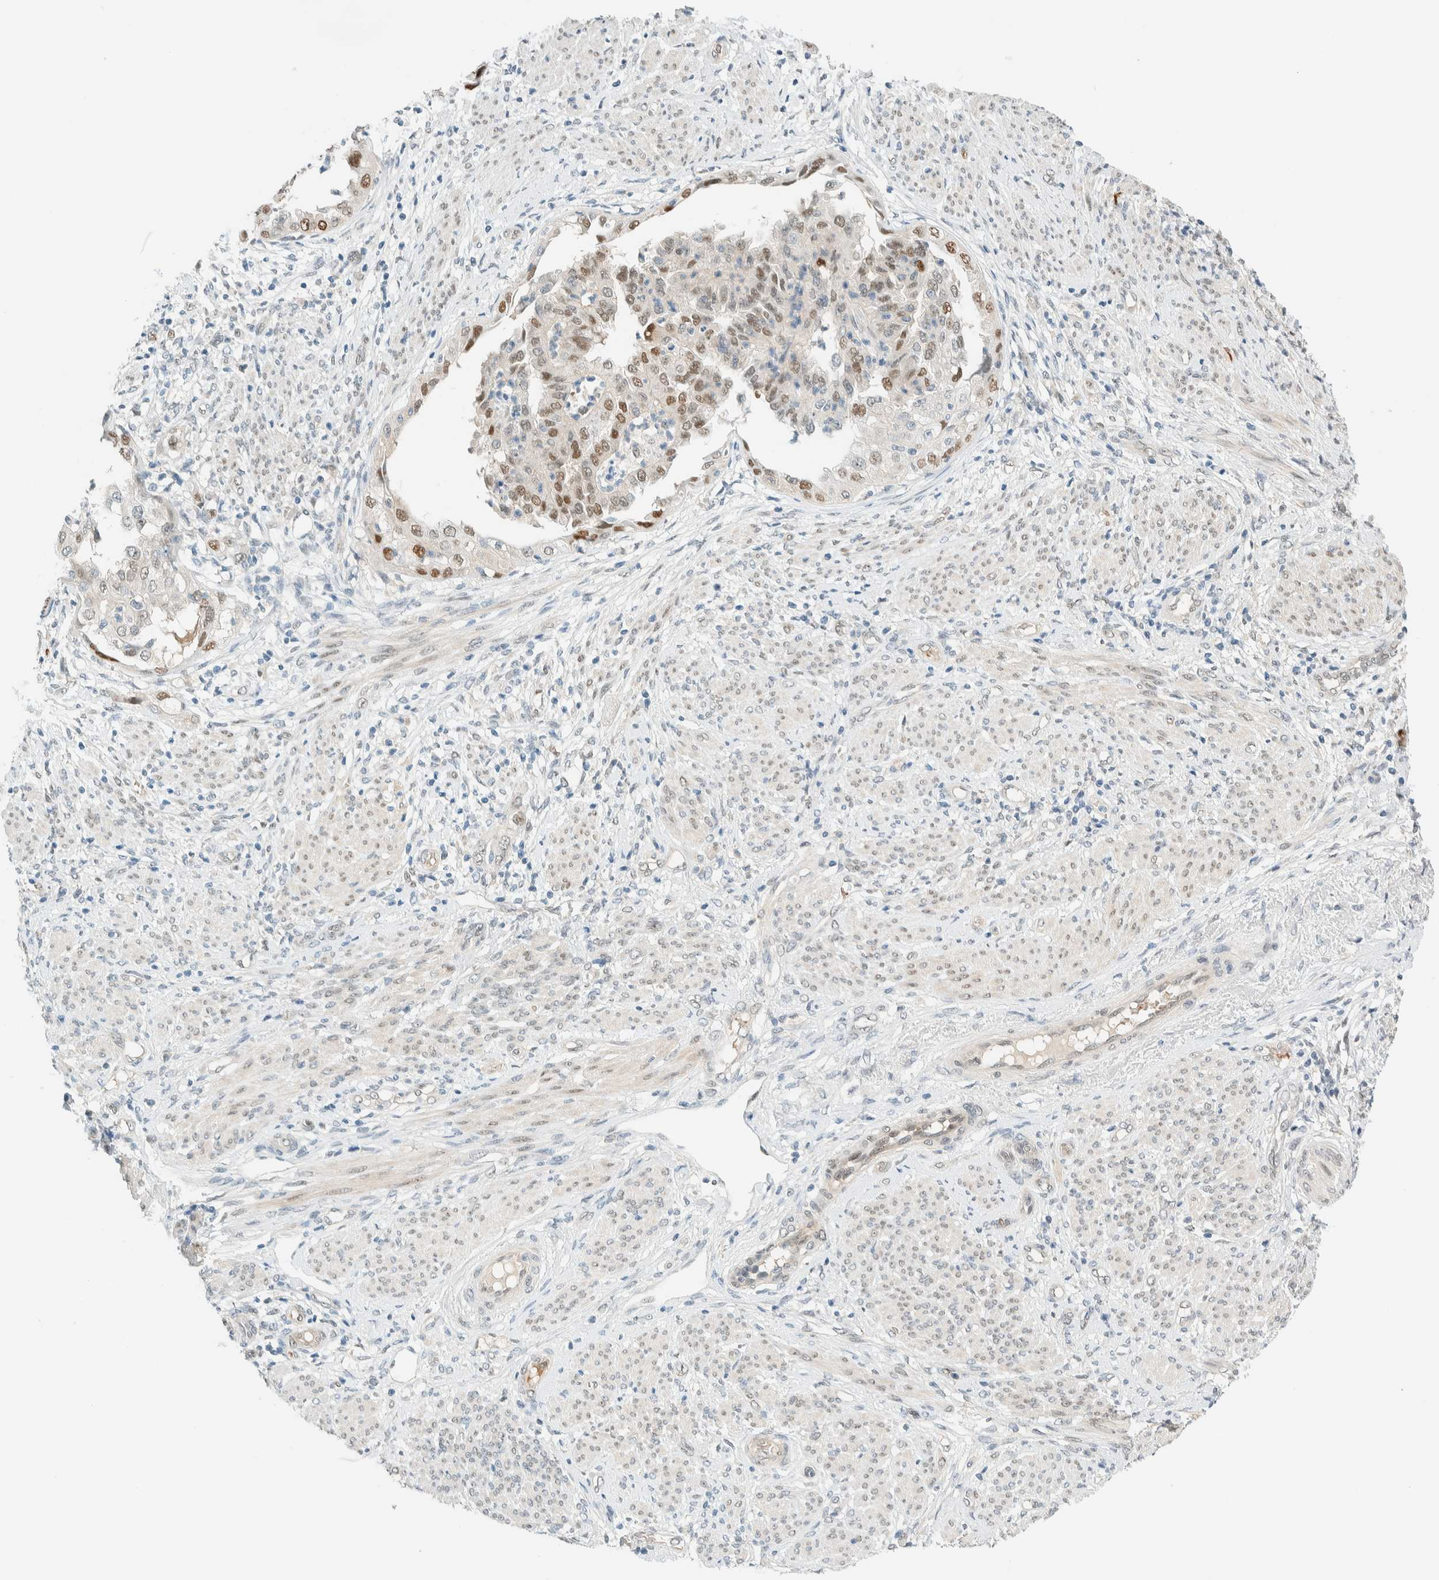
{"staining": {"intensity": "moderate", "quantity": "25%-75%", "location": "nuclear"}, "tissue": "endometrial cancer", "cell_type": "Tumor cells", "image_type": "cancer", "snomed": [{"axis": "morphology", "description": "Adenocarcinoma, NOS"}, {"axis": "topography", "description": "Endometrium"}], "caption": "Endometrial cancer tissue shows moderate nuclear expression in about 25%-75% of tumor cells, visualized by immunohistochemistry.", "gene": "TSTD2", "patient": {"sex": "female", "age": 85}}